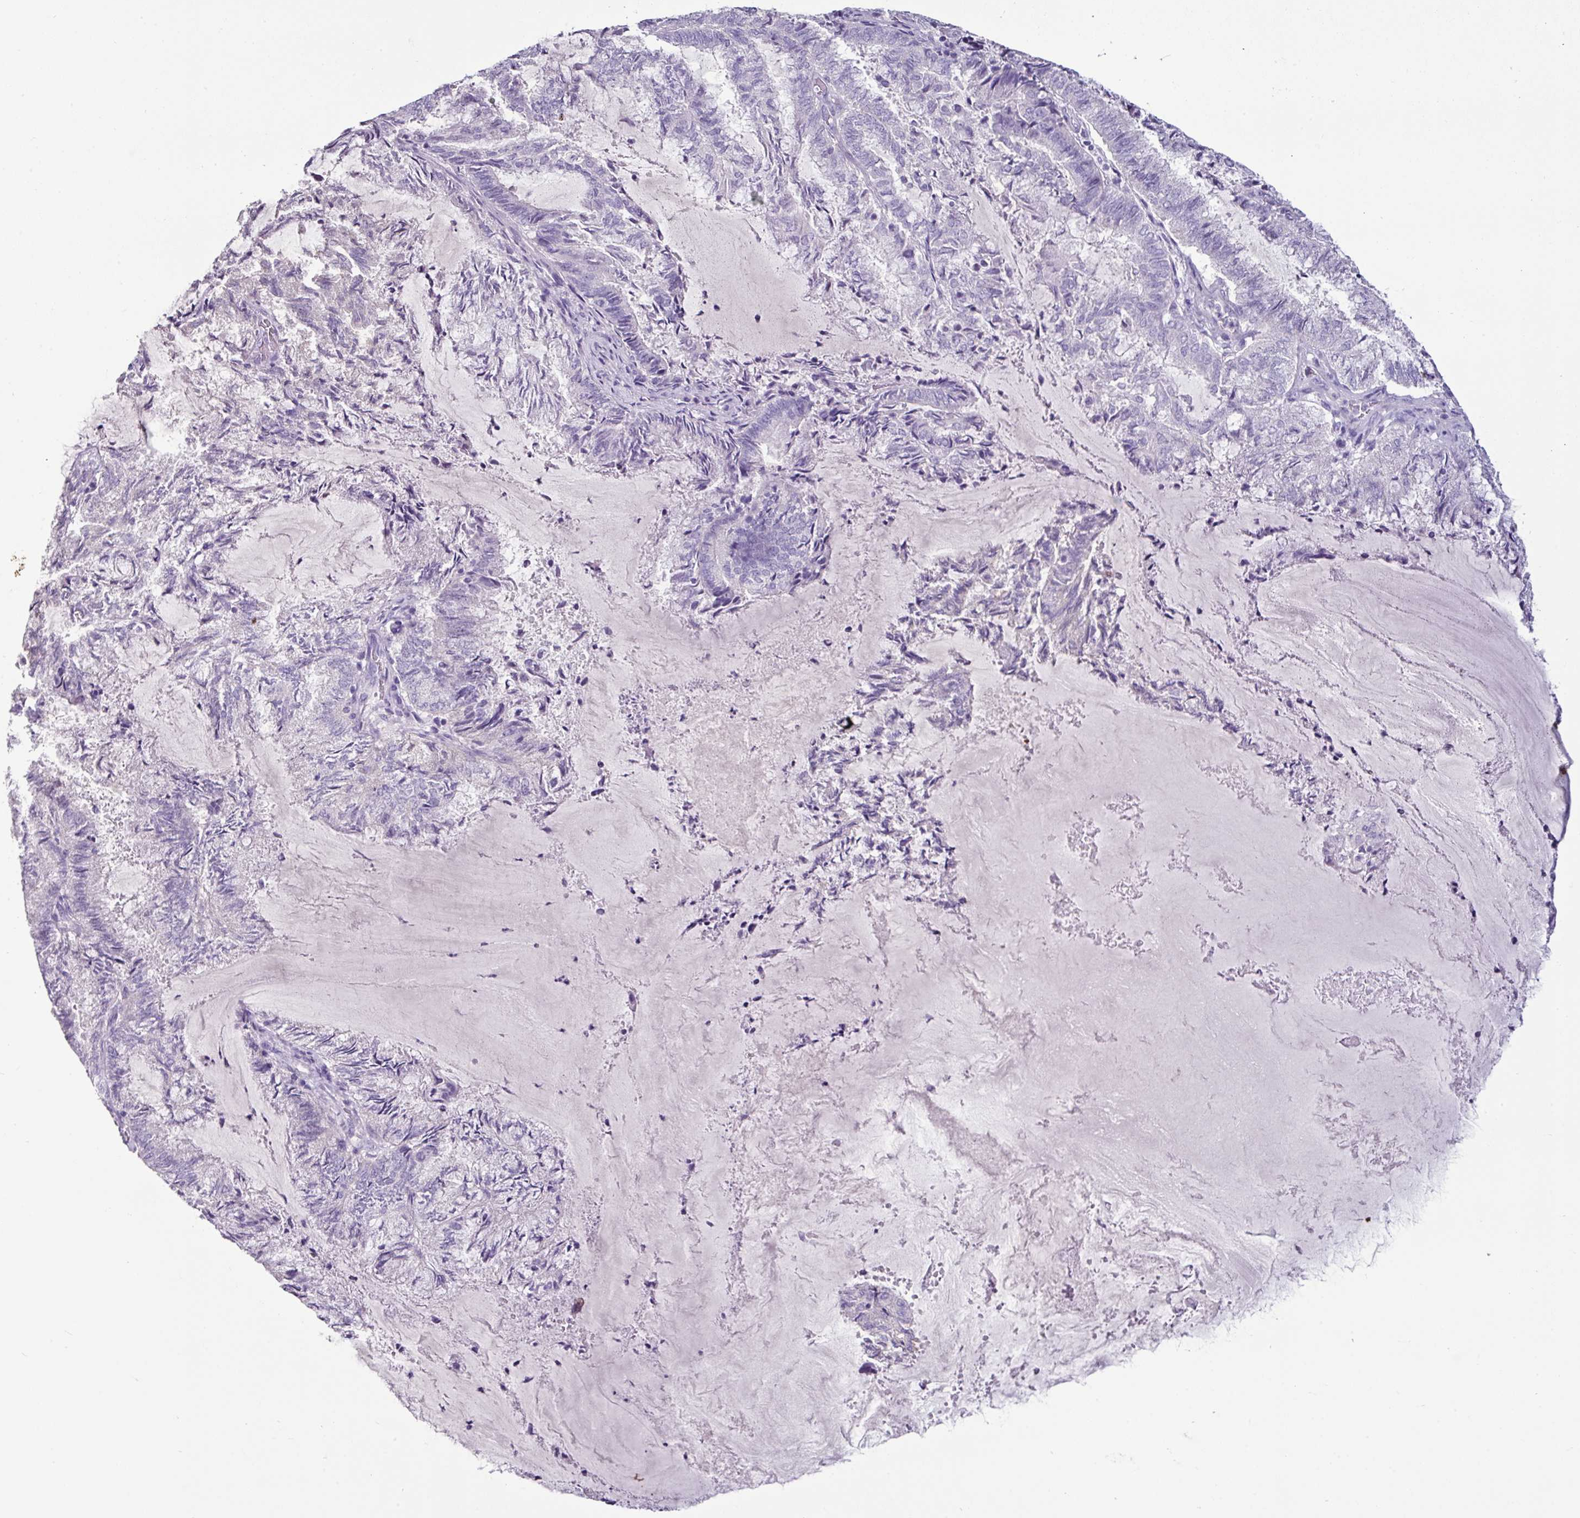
{"staining": {"intensity": "negative", "quantity": "none", "location": "none"}, "tissue": "endometrial cancer", "cell_type": "Tumor cells", "image_type": "cancer", "snomed": [{"axis": "morphology", "description": "Adenocarcinoma, NOS"}, {"axis": "topography", "description": "Endometrium"}], "caption": "Tumor cells show no significant protein staining in endometrial cancer (adenocarcinoma).", "gene": "GLP2R", "patient": {"sex": "female", "age": 80}}